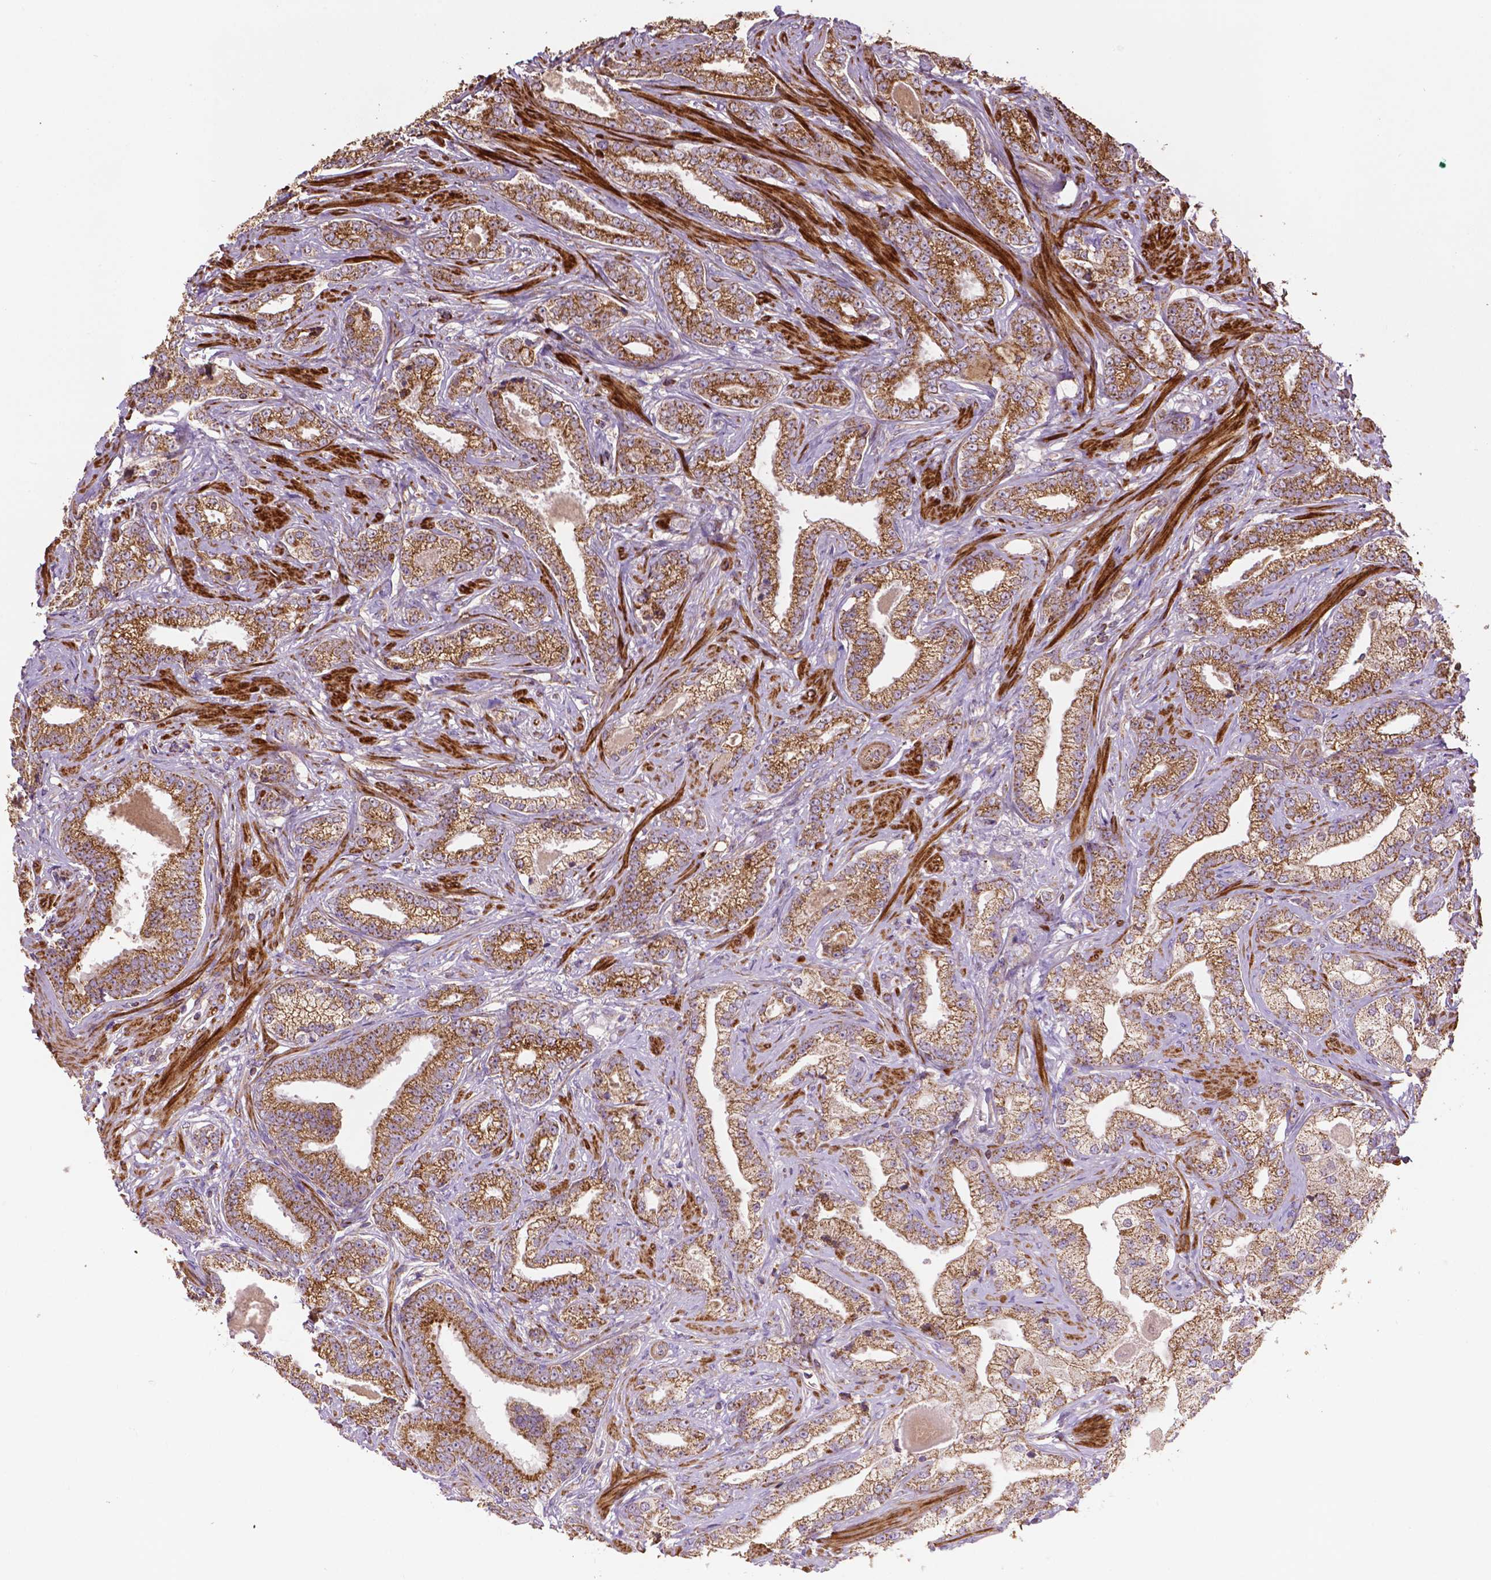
{"staining": {"intensity": "moderate", "quantity": ">75%", "location": "cytoplasmic/membranous"}, "tissue": "prostate cancer", "cell_type": "Tumor cells", "image_type": "cancer", "snomed": [{"axis": "morphology", "description": "Adenocarcinoma, Low grade"}, {"axis": "topography", "description": "Prostate"}], "caption": "Prostate low-grade adenocarcinoma stained with a brown dye shows moderate cytoplasmic/membranous positive staining in about >75% of tumor cells.", "gene": "LRR1", "patient": {"sex": "male", "age": 61}}